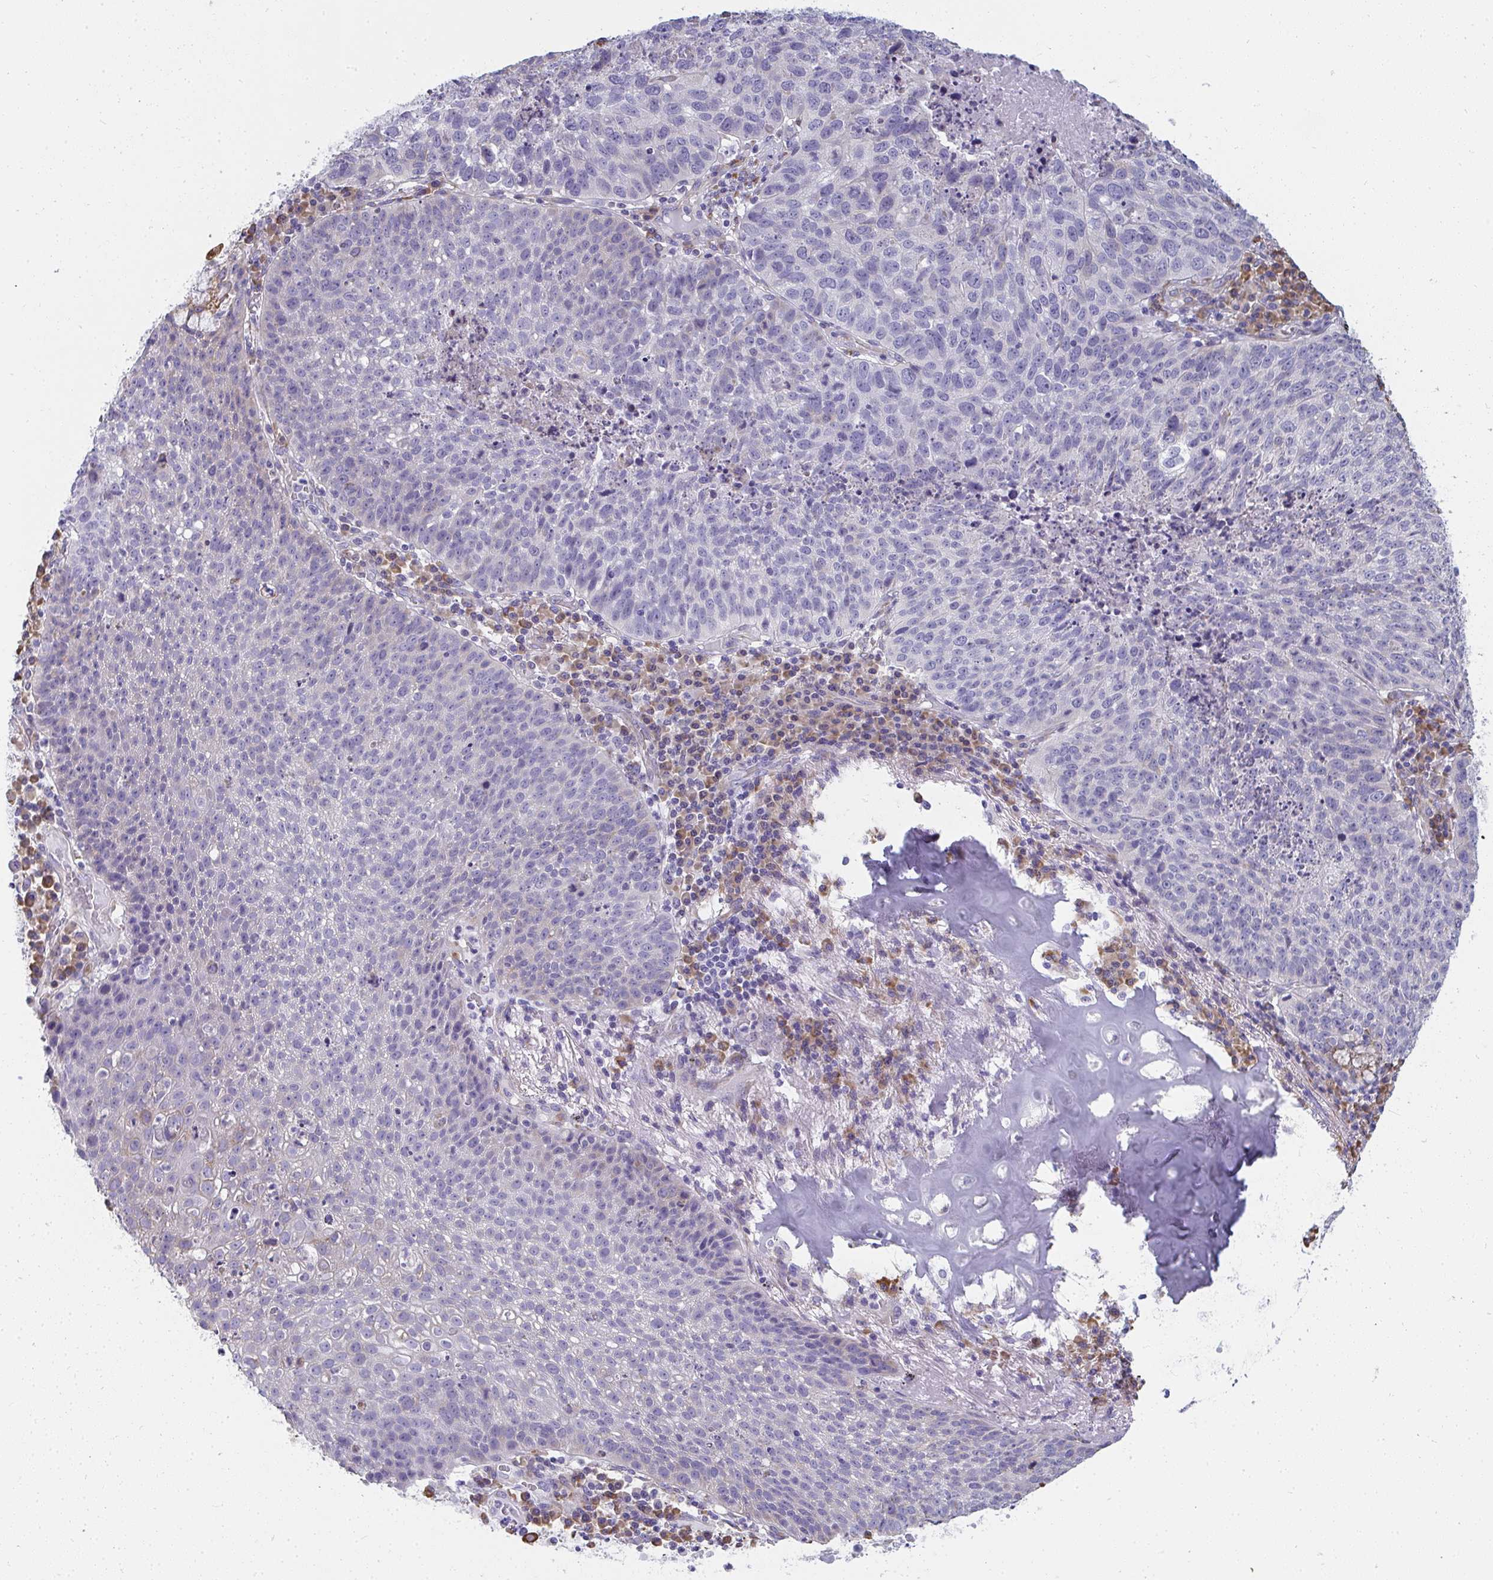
{"staining": {"intensity": "weak", "quantity": "25%-75%", "location": "cytoplasmic/membranous"}, "tissue": "lung cancer", "cell_type": "Tumor cells", "image_type": "cancer", "snomed": [{"axis": "morphology", "description": "Squamous cell carcinoma, NOS"}, {"axis": "topography", "description": "Lung"}], "caption": "Immunohistochemistry of lung squamous cell carcinoma reveals low levels of weak cytoplasmic/membranous positivity in about 25%-75% of tumor cells. The staining was performed using DAB (3,3'-diaminobenzidine) to visualize the protein expression in brown, while the nuclei were stained in blue with hematoxylin (Magnification: 20x).", "gene": "SHROOM1", "patient": {"sex": "male", "age": 63}}